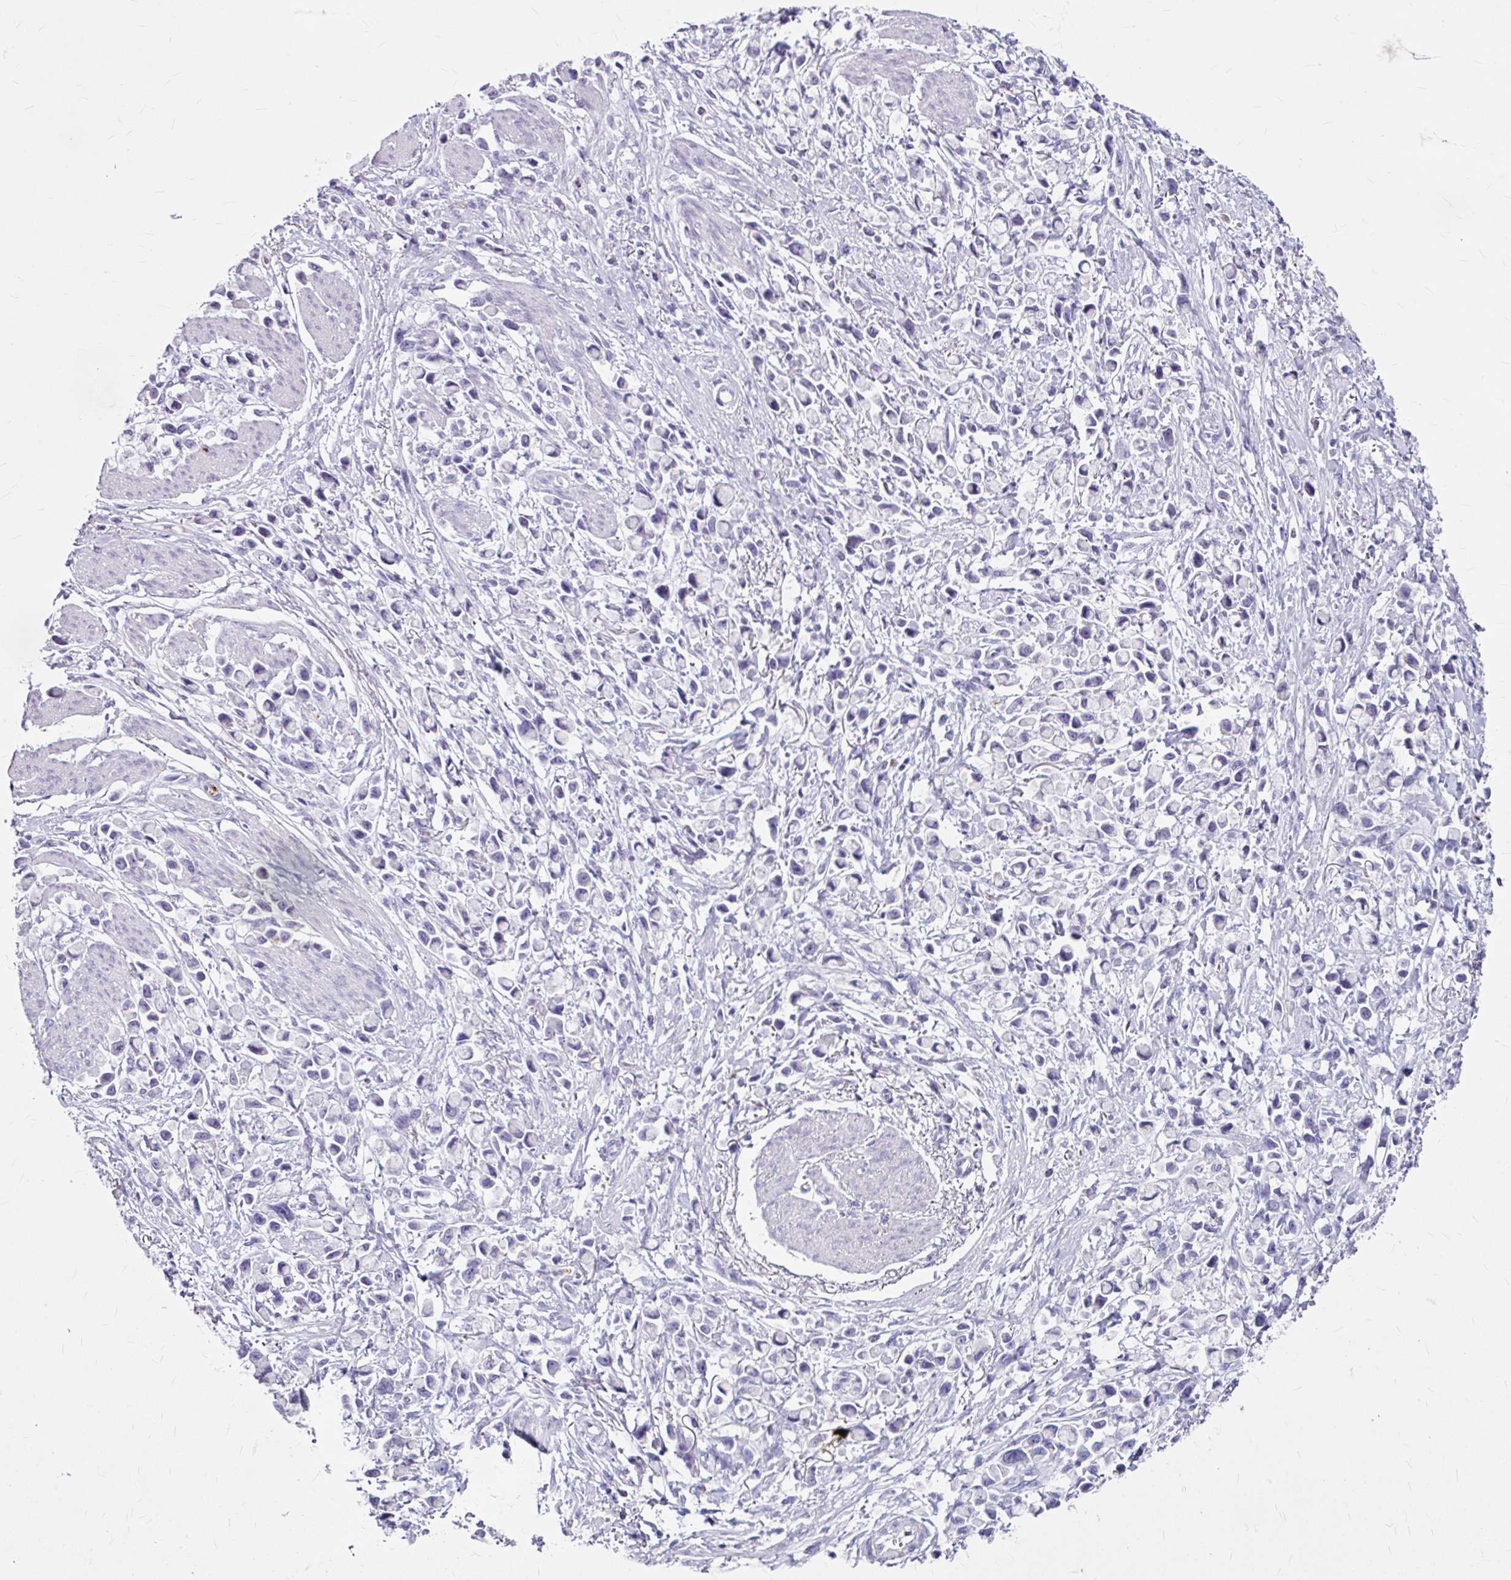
{"staining": {"intensity": "negative", "quantity": "none", "location": "none"}, "tissue": "stomach cancer", "cell_type": "Tumor cells", "image_type": "cancer", "snomed": [{"axis": "morphology", "description": "Adenocarcinoma, NOS"}, {"axis": "topography", "description": "Stomach"}], "caption": "DAB immunohistochemical staining of human stomach cancer demonstrates no significant staining in tumor cells. Brightfield microscopy of immunohistochemistry stained with DAB (3,3'-diaminobenzidine) (brown) and hematoxylin (blue), captured at high magnification.", "gene": "ANKRD1", "patient": {"sex": "female", "age": 81}}